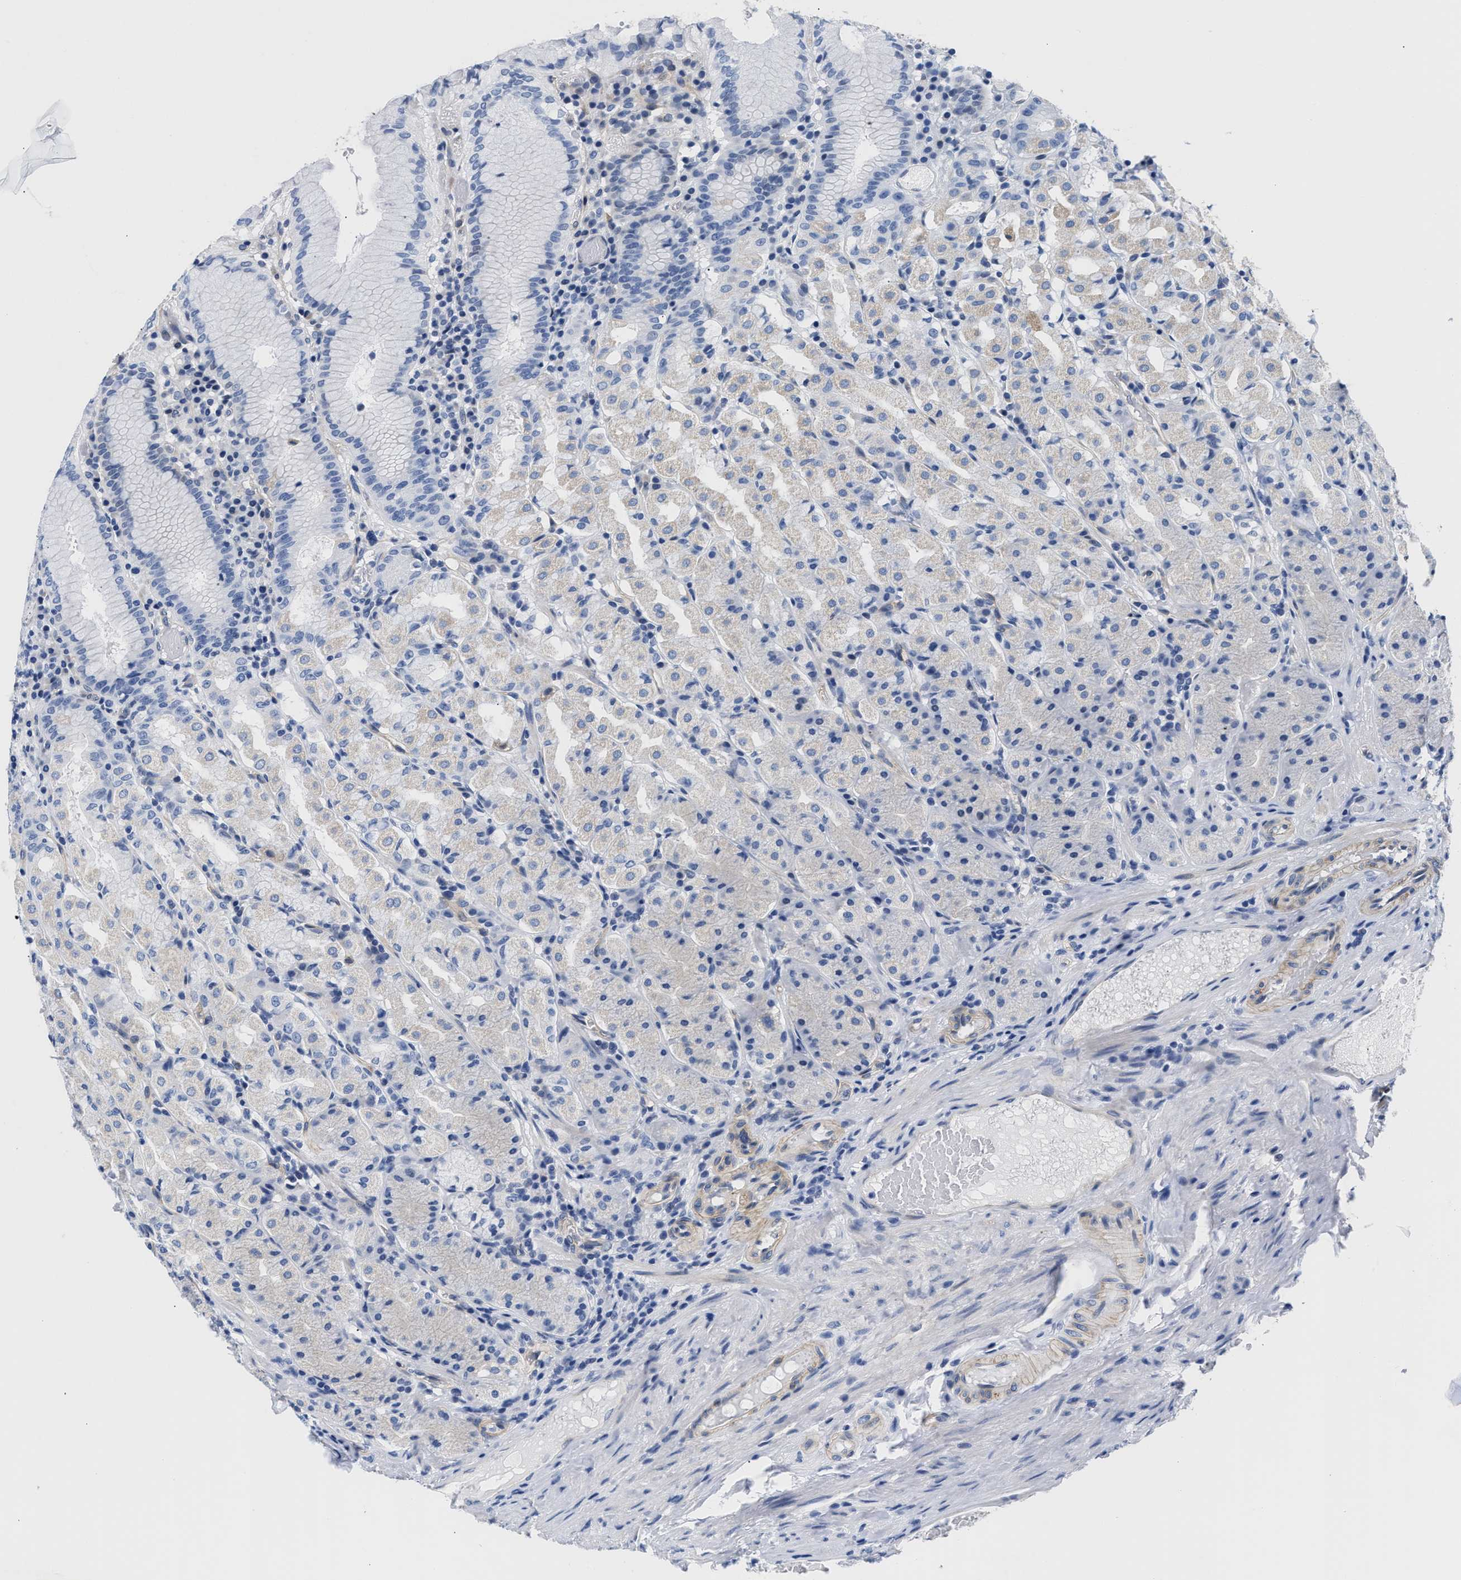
{"staining": {"intensity": "negative", "quantity": "none", "location": "none"}, "tissue": "stomach", "cell_type": "Glandular cells", "image_type": "normal", "snomed": [{"axis": "morphology", "description": "Normal tissue, NOS"}, {"axis": "topography", "description": "Stomach"}, {"axis": "topography", "description": "Stomach, lower"}], "caption": "Histopathology image shows no protein positivity in glandular cells of unremarkable stomach. (Brightfield microscopy of DAB (3,3'-diaminobenzidine) immunohistochemistry at high magnification).", "gene": "TRIM29", "patient": {"sex": "female", "age": 56}}